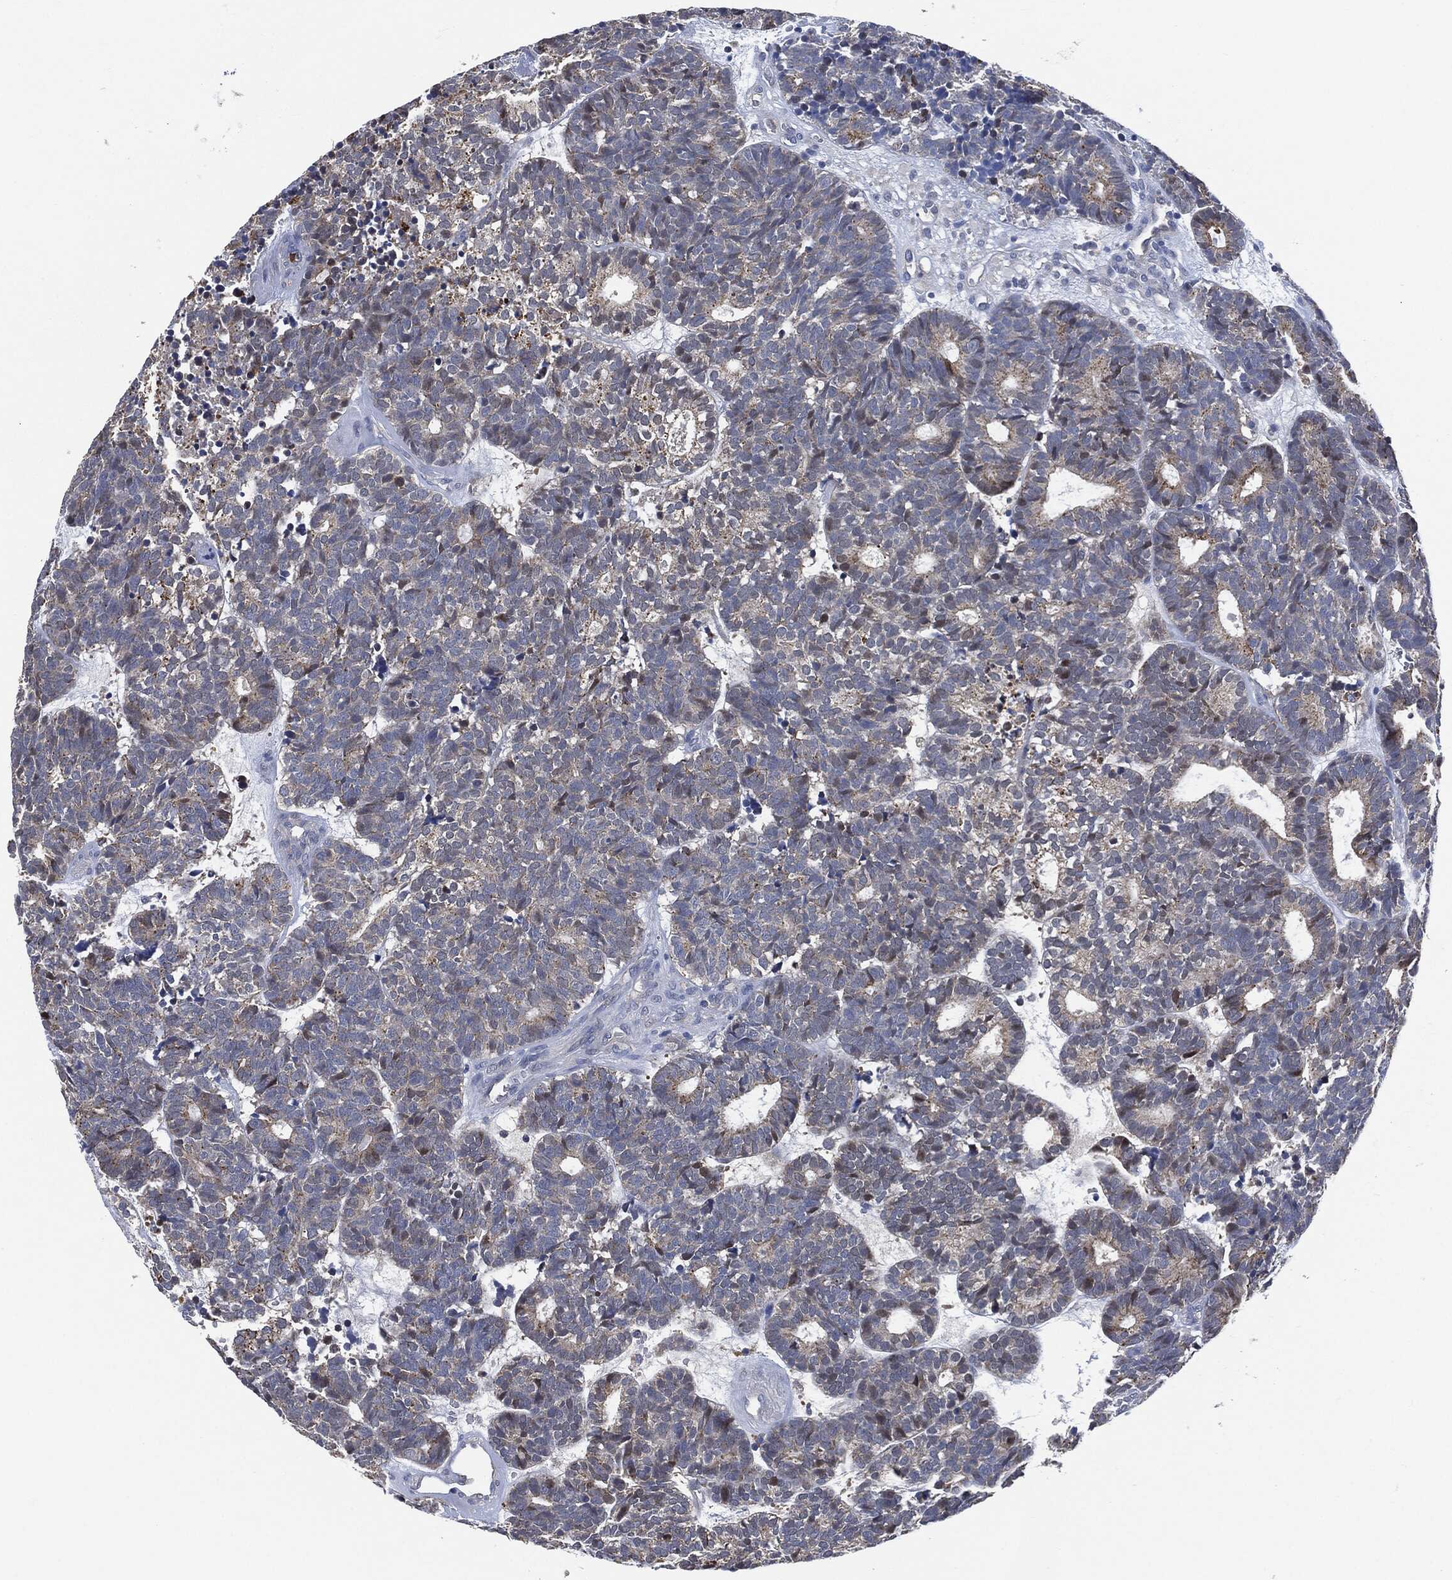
{"staining": {"intensity": "moderate", "quantity": "<25%", "location": "cytoplasmic/membranous"}, "tissue": "head and neck cancer", "cell_type": "Tumor cells", "image_type": "cancer", "snomed": [{"axis": "morphology", "description": "Adenocarcinoma, NOS"}, {"axis": "topography", "description": "Head-Neck"}], "caption": "Immunohistochemistry image of neoplastic tissue: adenocarcinoma (head and neck) stained using IHC demonstrates low levels of moderate protein expression localized specifically in the cytoplasmic/membranous of tumor cells, appearing as a cytoplasmic/membranous brown color.", "gene": "VSIG4", "patient": {"sex": "female", "age": 81}}